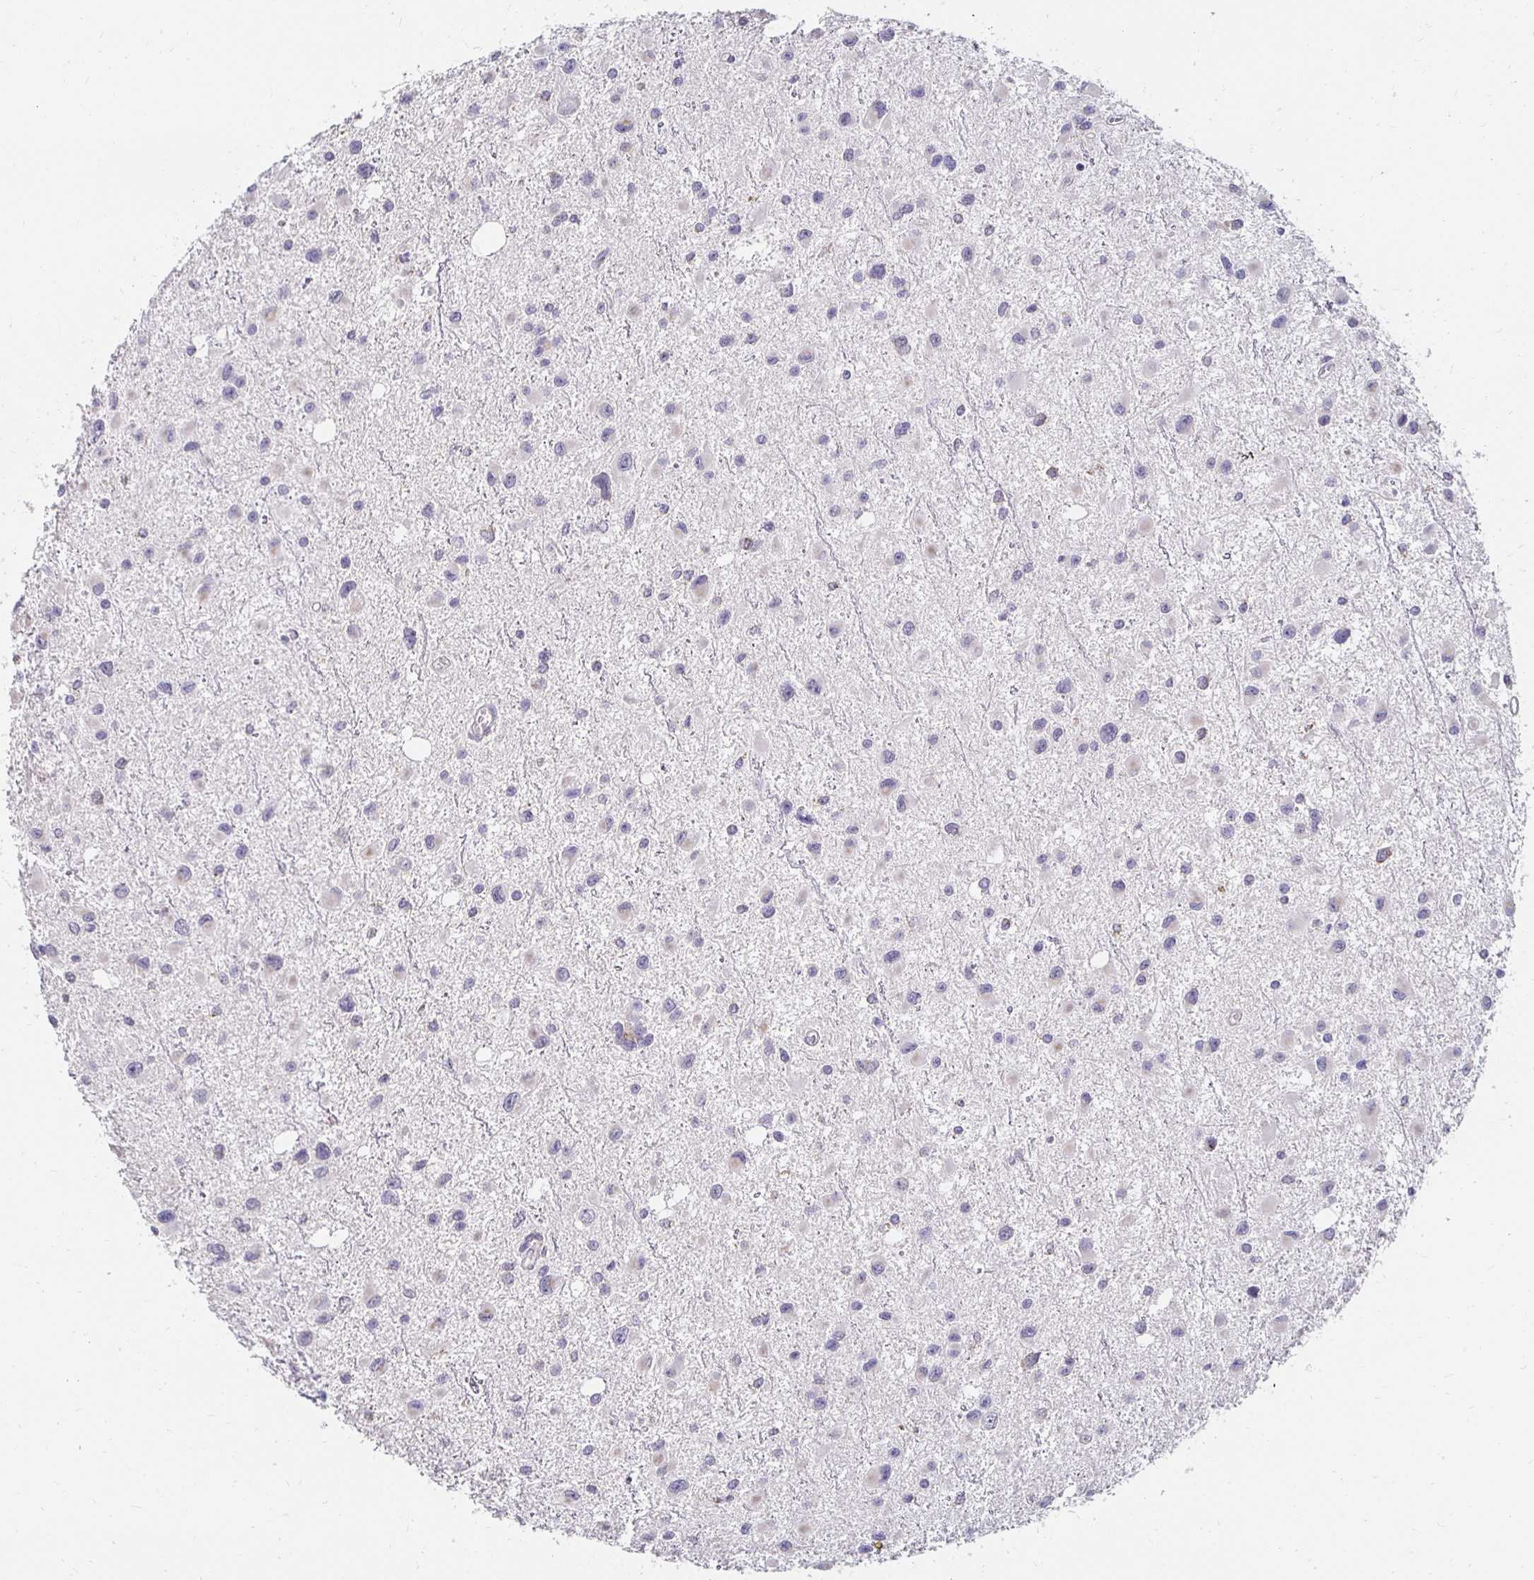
{"staining": {"intensity": "negative", "quantity": "none", "location": "none"}, "tissue": "glioma", "cell_type": "Tumor cells", "image_type": "cancer", "snomed": [{"axis": "morphology", "description": "Glioma, malignant, Low grade"}, {"axis": "topography", "description": "Brain"}], "caption": "Tumor cells are negative for brown protein staining in malignant glioma (low-grade).", "gene": "GK2", "patient": {"sex": "female", "age": 32}}